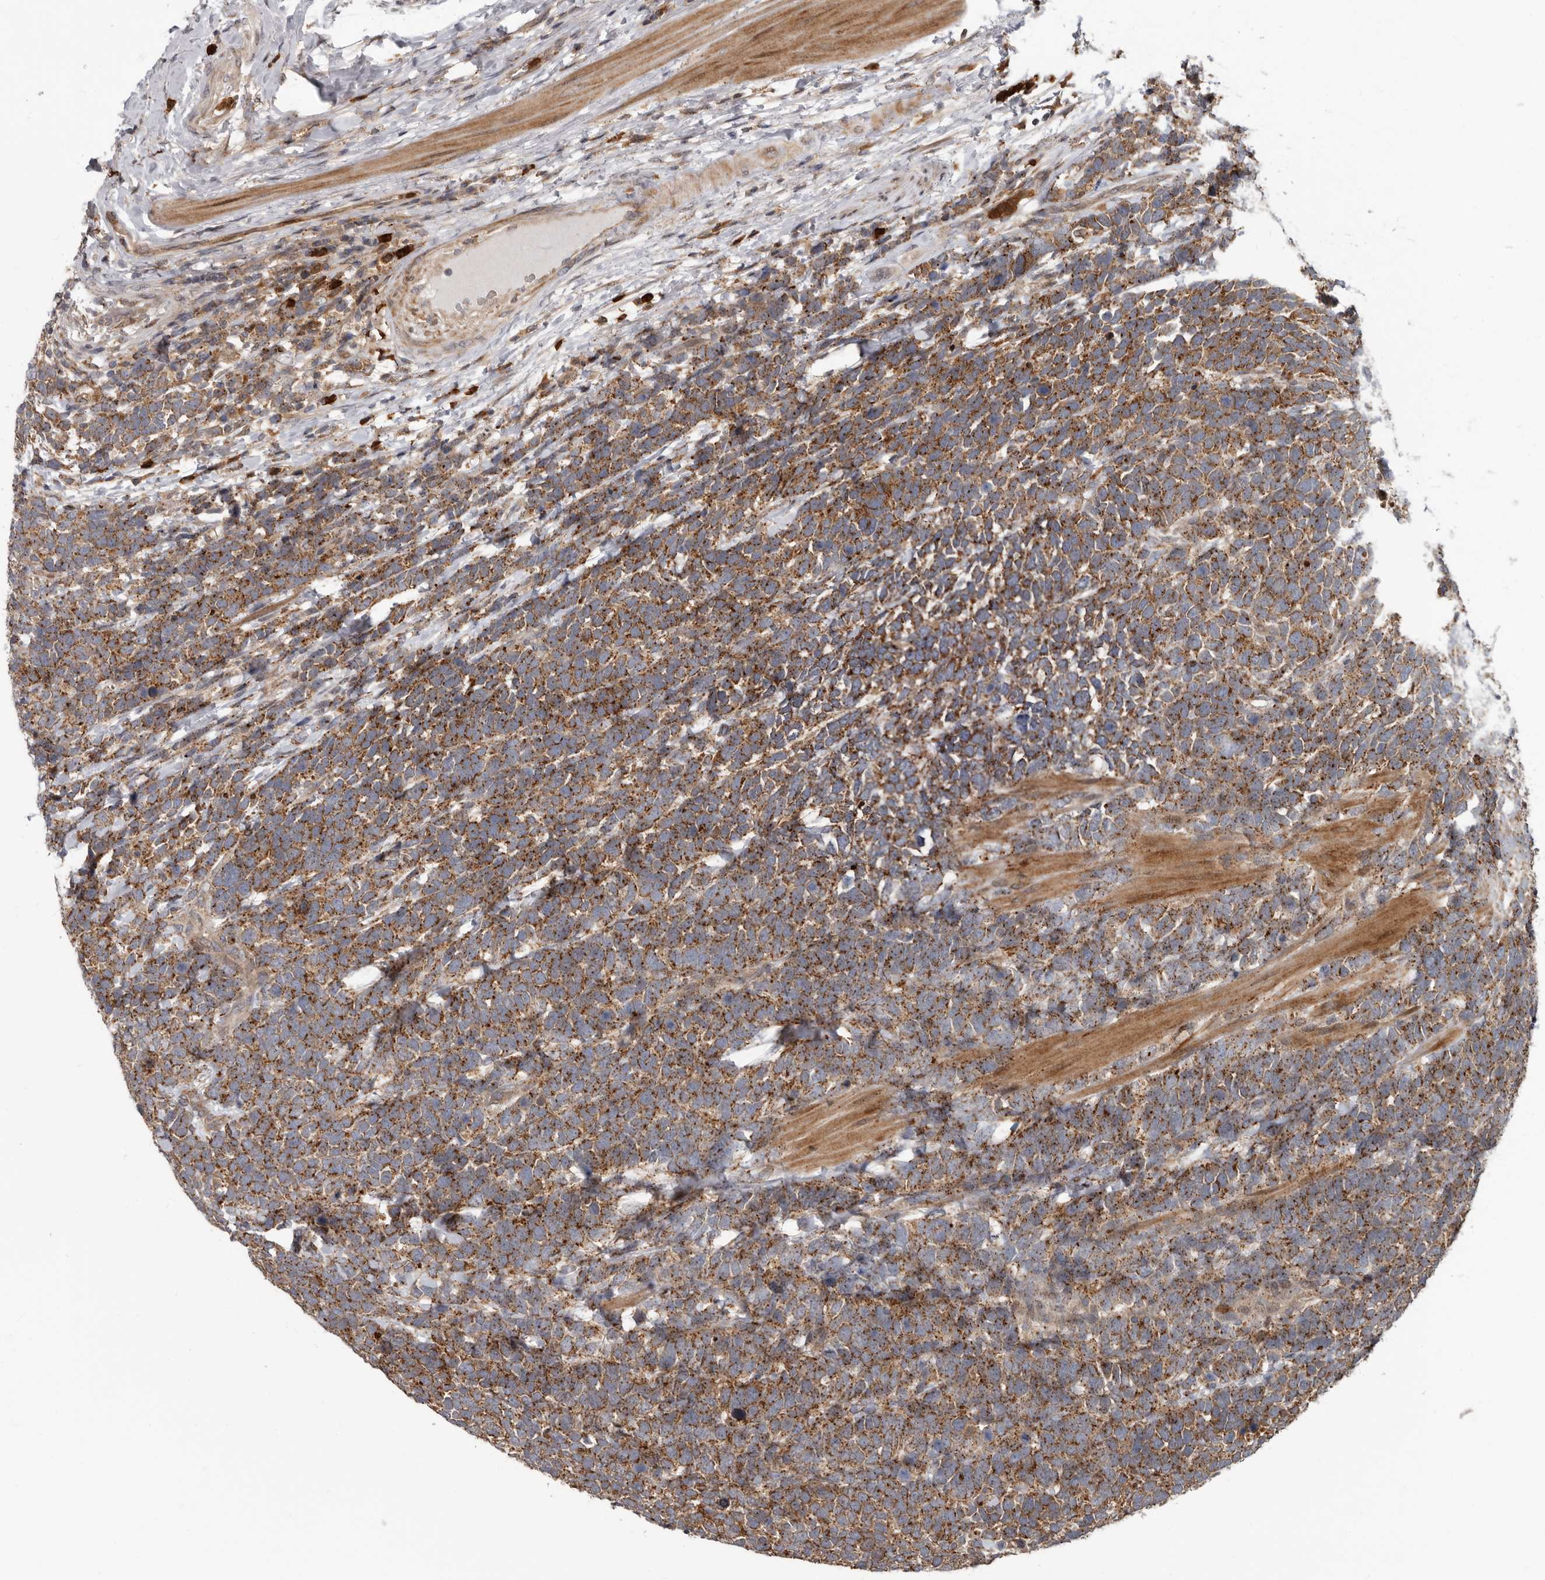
{"staining": {"intensity": "moderate", "quantity": ">75%", "location": "cytoplasmic/membranous"}, "tissue": "urothelial cancer", "cell_type": "Tumor cells", "image_type": "cancer", "snomed": [{"axis": "morphology", "description": "Urothelial carcinoma, High grade"}, {"axis": "topography", "description": "Urinary bladder"}], "caption": "Moderate cytoplasmic/membranous protein staining is seen in about >75% of tumor cells in urothelial cancer.", "gene": "FGFR4", "patient": {"sex": "female", "age": 82}}